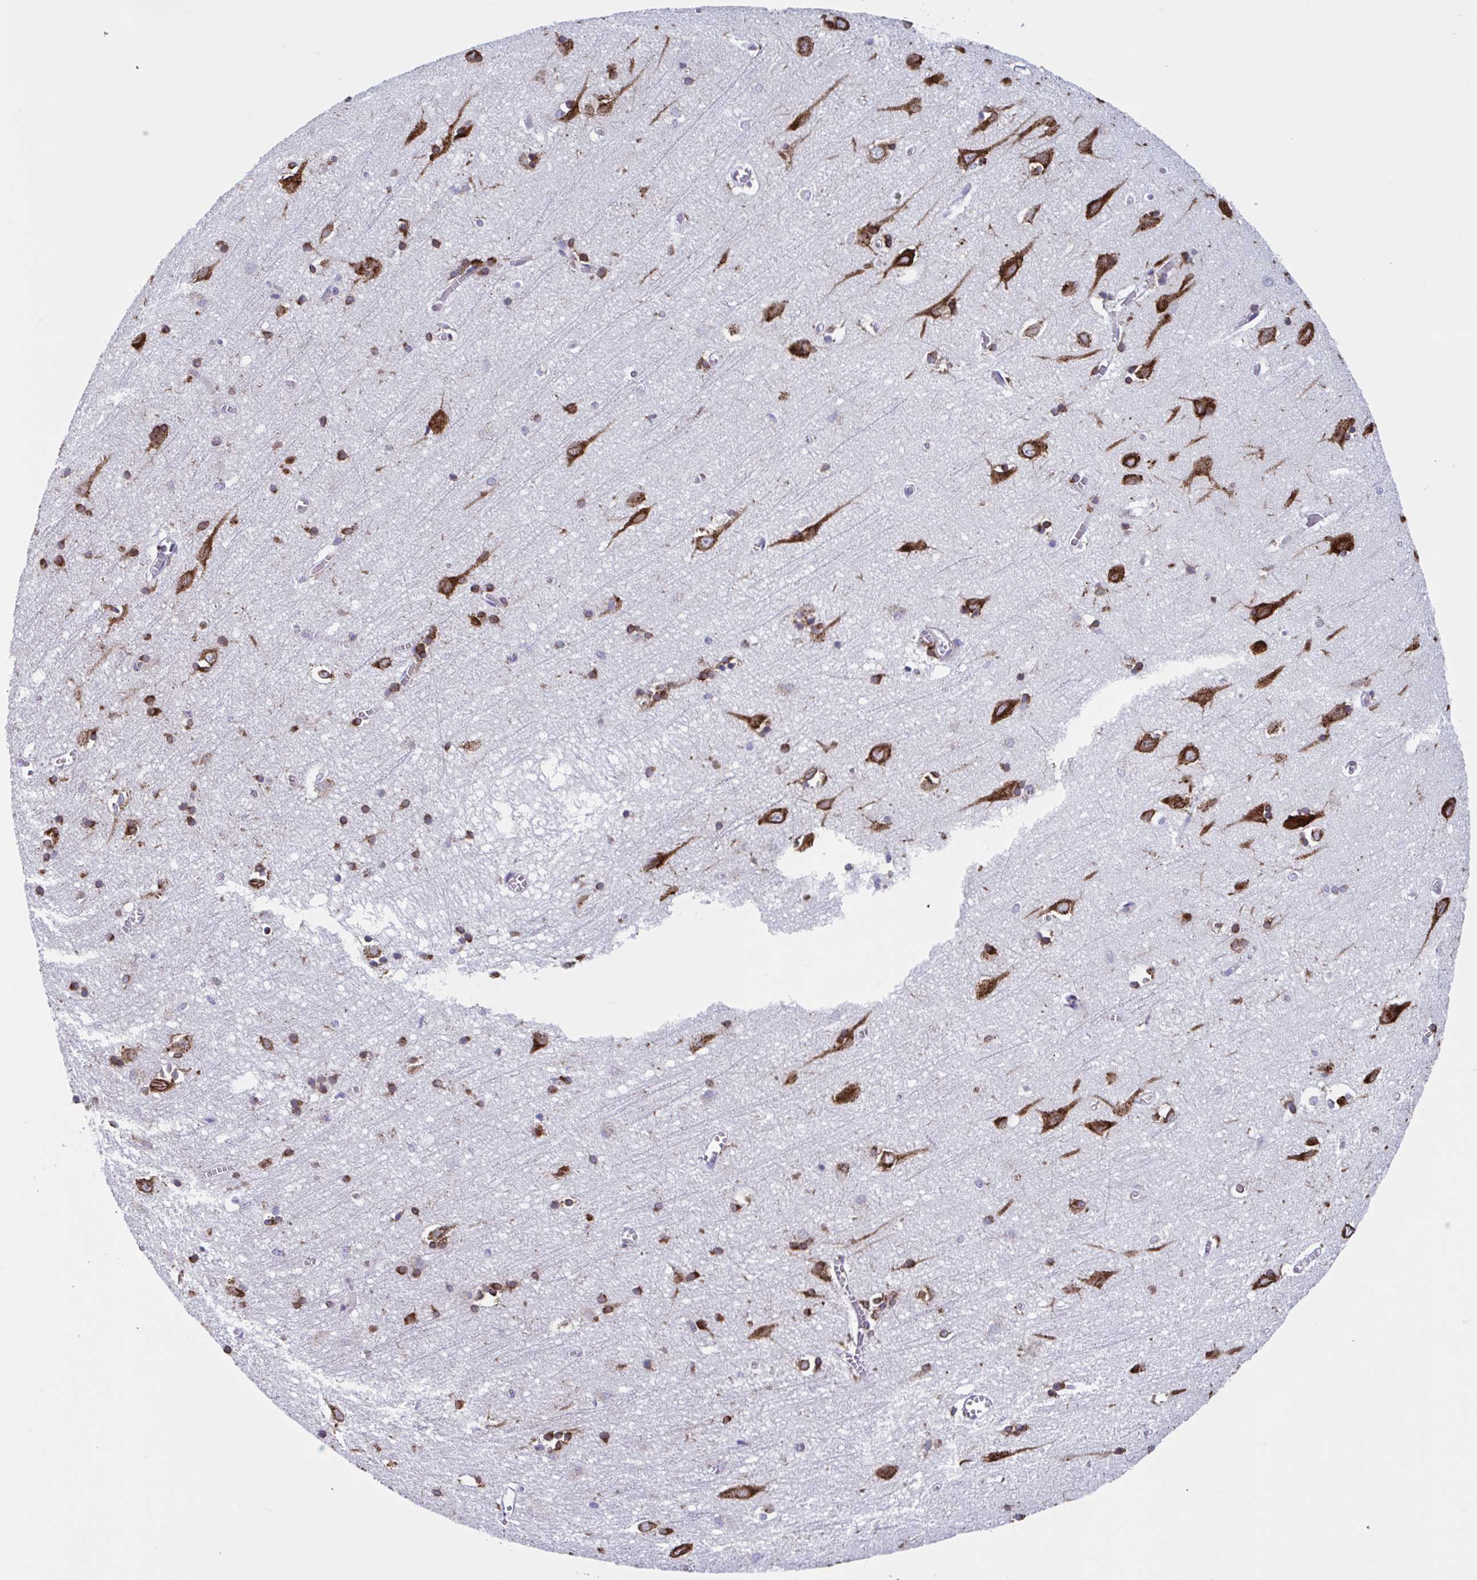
{"staining": {"intensity": "negative", "quantity": "none", "location": "none"}, "tissue": "cerebral cortex", "cell_type": "Endothelial cells", "image_type": "normal", "snomed": [{"axis": "morphology", "description": "Normal tissue, NOS"}, {"axis": "topography", "description": "Cerebral cortex"}], "caption": "This is an immunohistochemistry histopathology image of benign human cerebral cortex. There is no positivity in endothelial cells.", "gene": "RFK", "patient": {"sex": "male", "age": 70}}